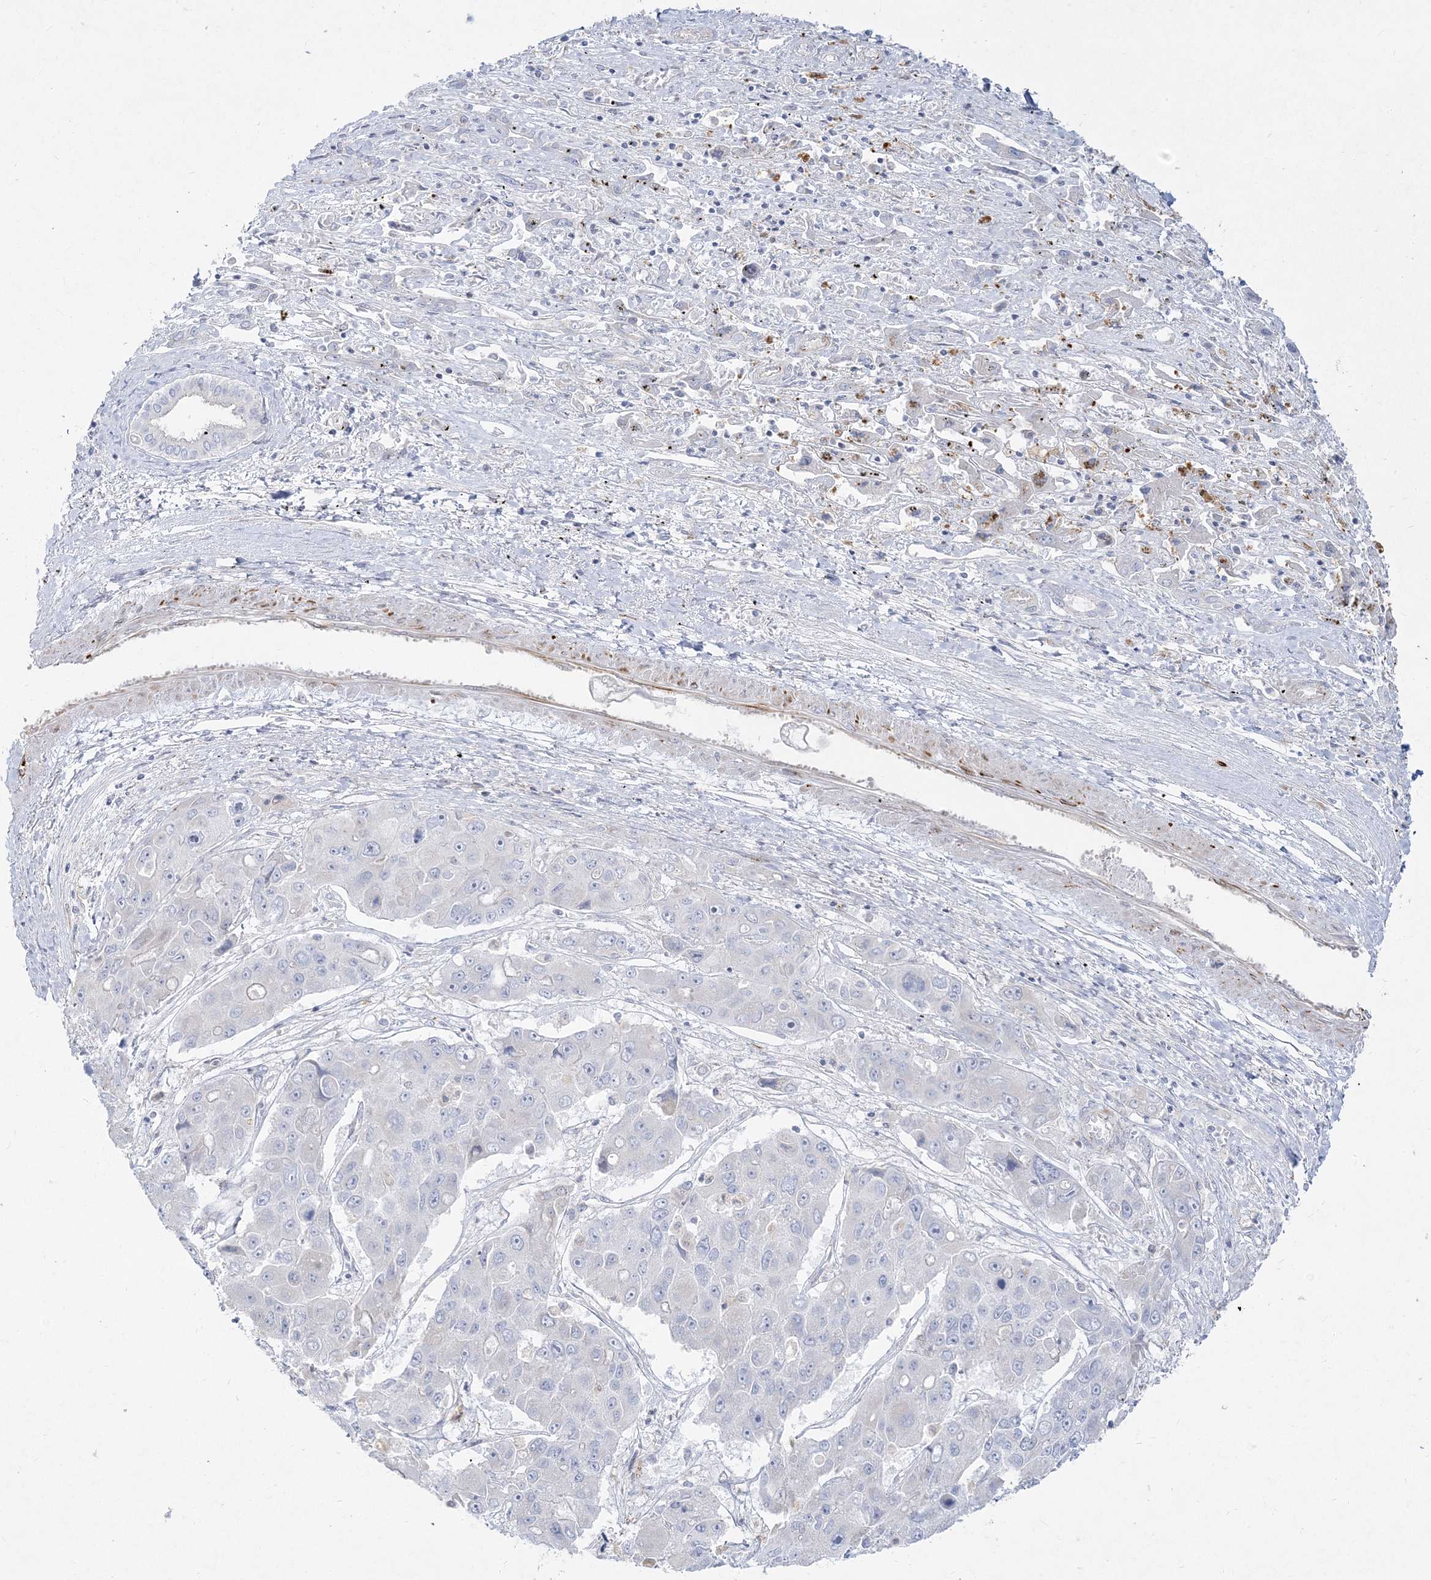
{"staining": {"intensity": "negative", "quantity": "none", "location": "none"}, "tissue": "liver cancer", "cell_type": "Tumor cells", "image_type": "cancer", "snomed": [{"axis": "morphology", "description": "Cholangiocarcinoma"}, {"axis": "topography", "description": "Liver"}], "caption": "DAB immunohistochemical staining of human liver cancer (cholangiocarcinoma) reveals no significant expression in tumor cells.", "gene": "GPAT2", "patient": {"sex": "male", "age": 67}}